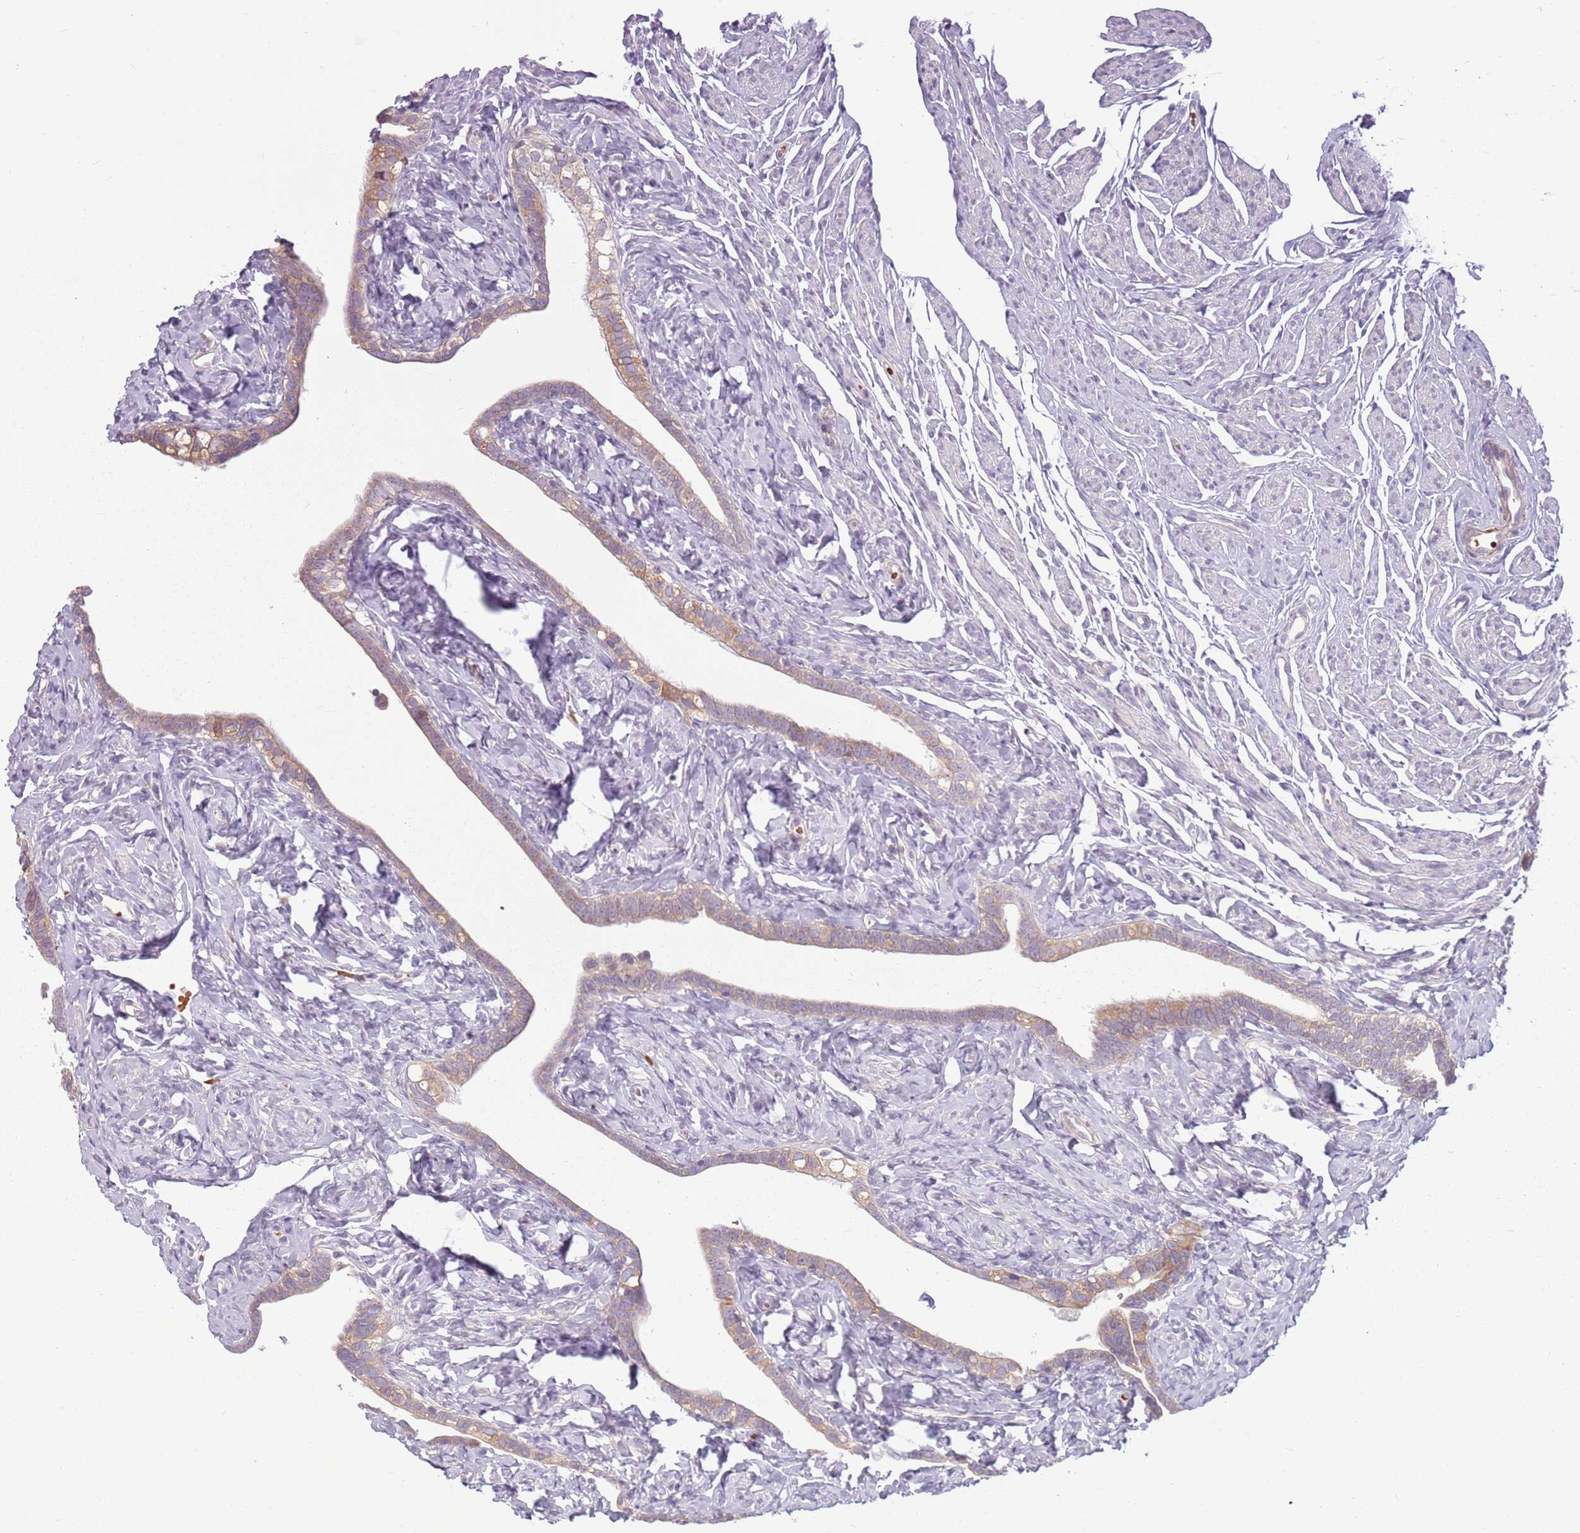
{"staining": {"intensity": "weak", "quantity": ">75%", "location": "cytoplasmic/membranous"}, "tissue": "fallopian tube", "cell_type": "Glandular cells", "image_type": "normal", "snomed": [{"axis": "morphology", "description": "Normal tissue, NOS"}, {"axis": "topography", "description": "Fallopian tube"}], "caption": "Fallopian tube stained with a brown dye reveals weak cytoplasmic/membranous positive positivity in about >75% of glandular cells.", "gene": "HSPA14", "patient": {"sex": "female", "age": 66}}